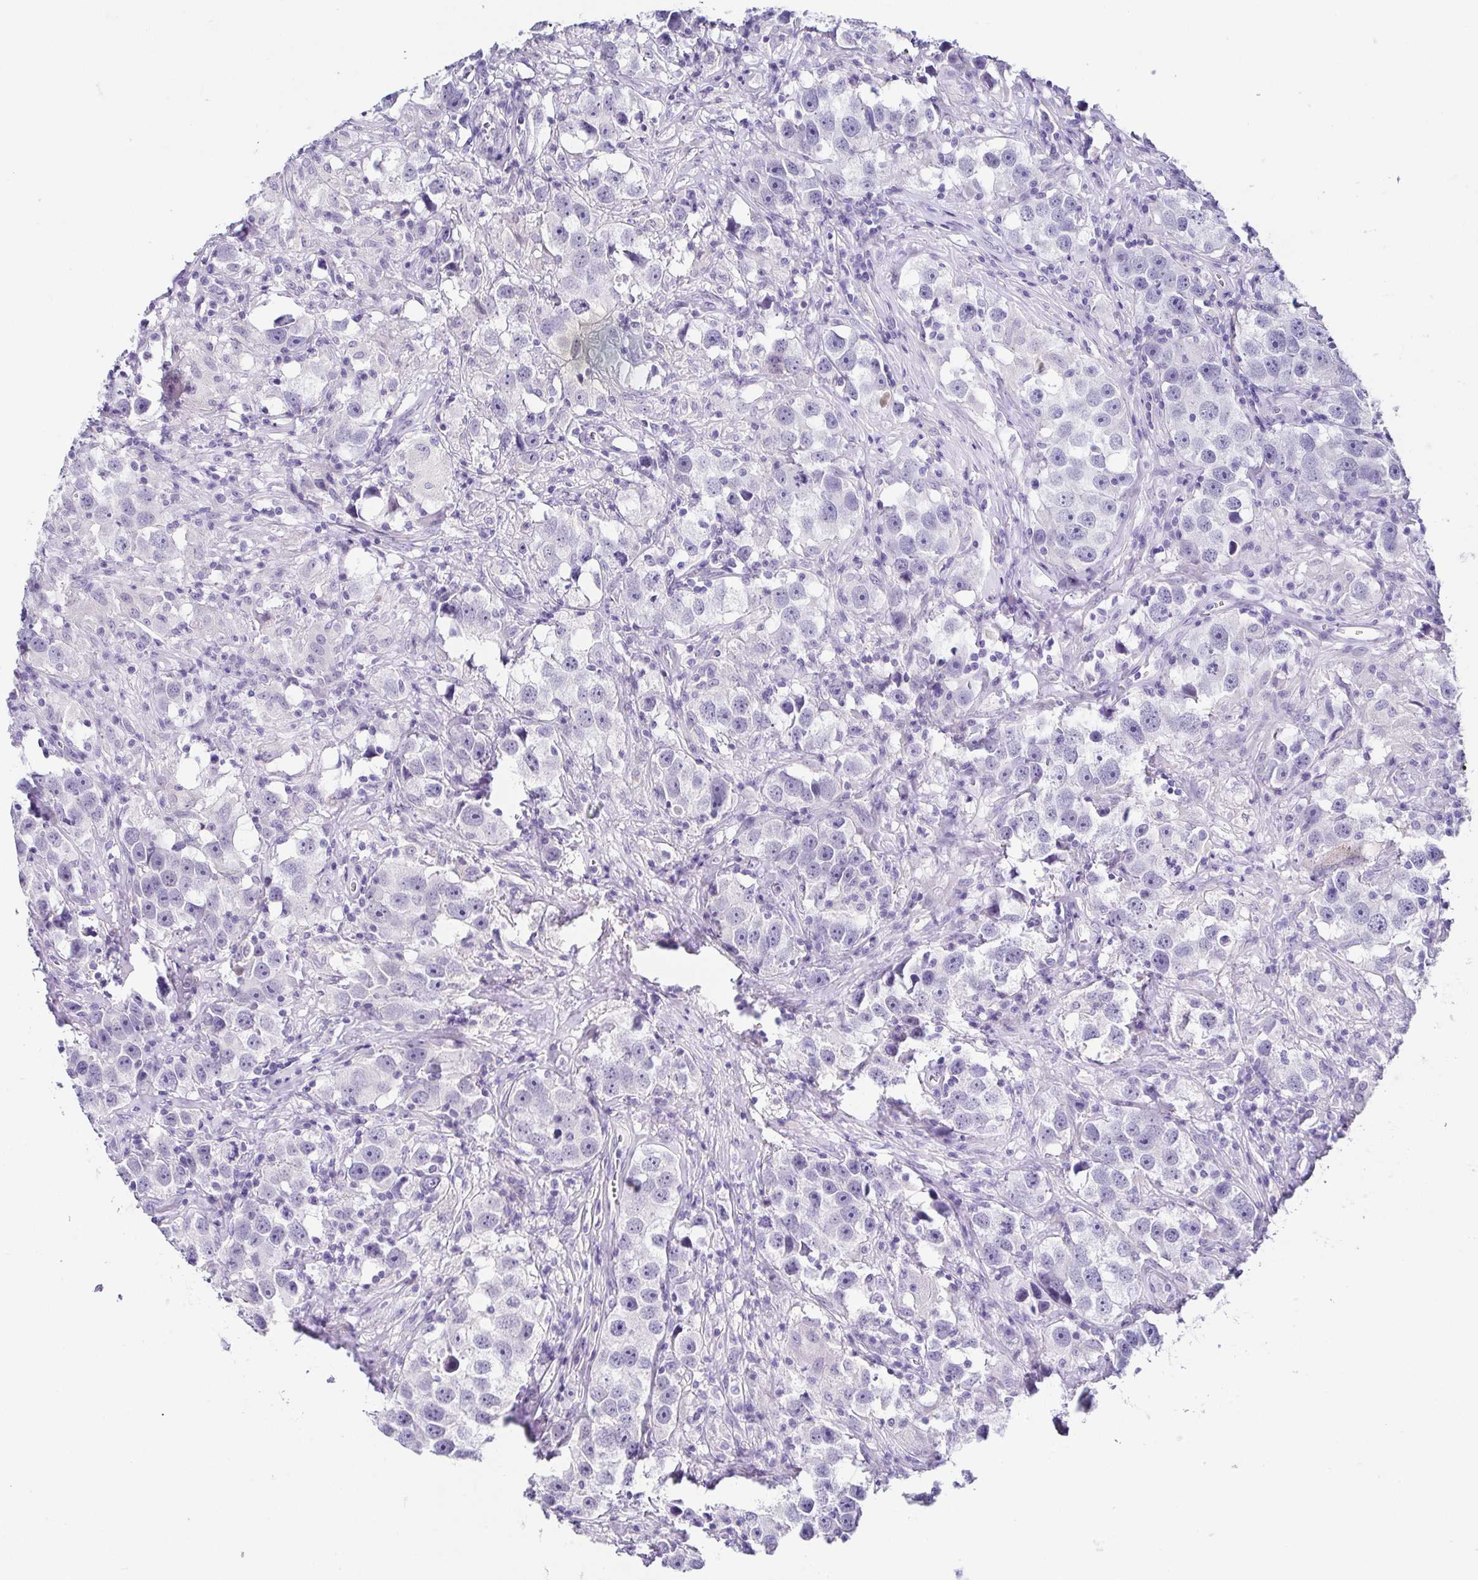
{"staining": {"intensity": "negative", "quantity": "none", "location": "none"}, "tissue": "testis cancer", "cell_type": "Tumor cells", "image_type": "cancer", "snomed": [{"axis": "morphology", "description": "Seminoma, NOS"}, {"axis": "topography", "description": "Testis"}], "caption": "A high-resolution micrograph shows immunohistochemistry staining of testis cancer, which displays no significant positivity in tumor cells.", "gene": "TP73", "patient": {"sex": "male", "age": 49}}